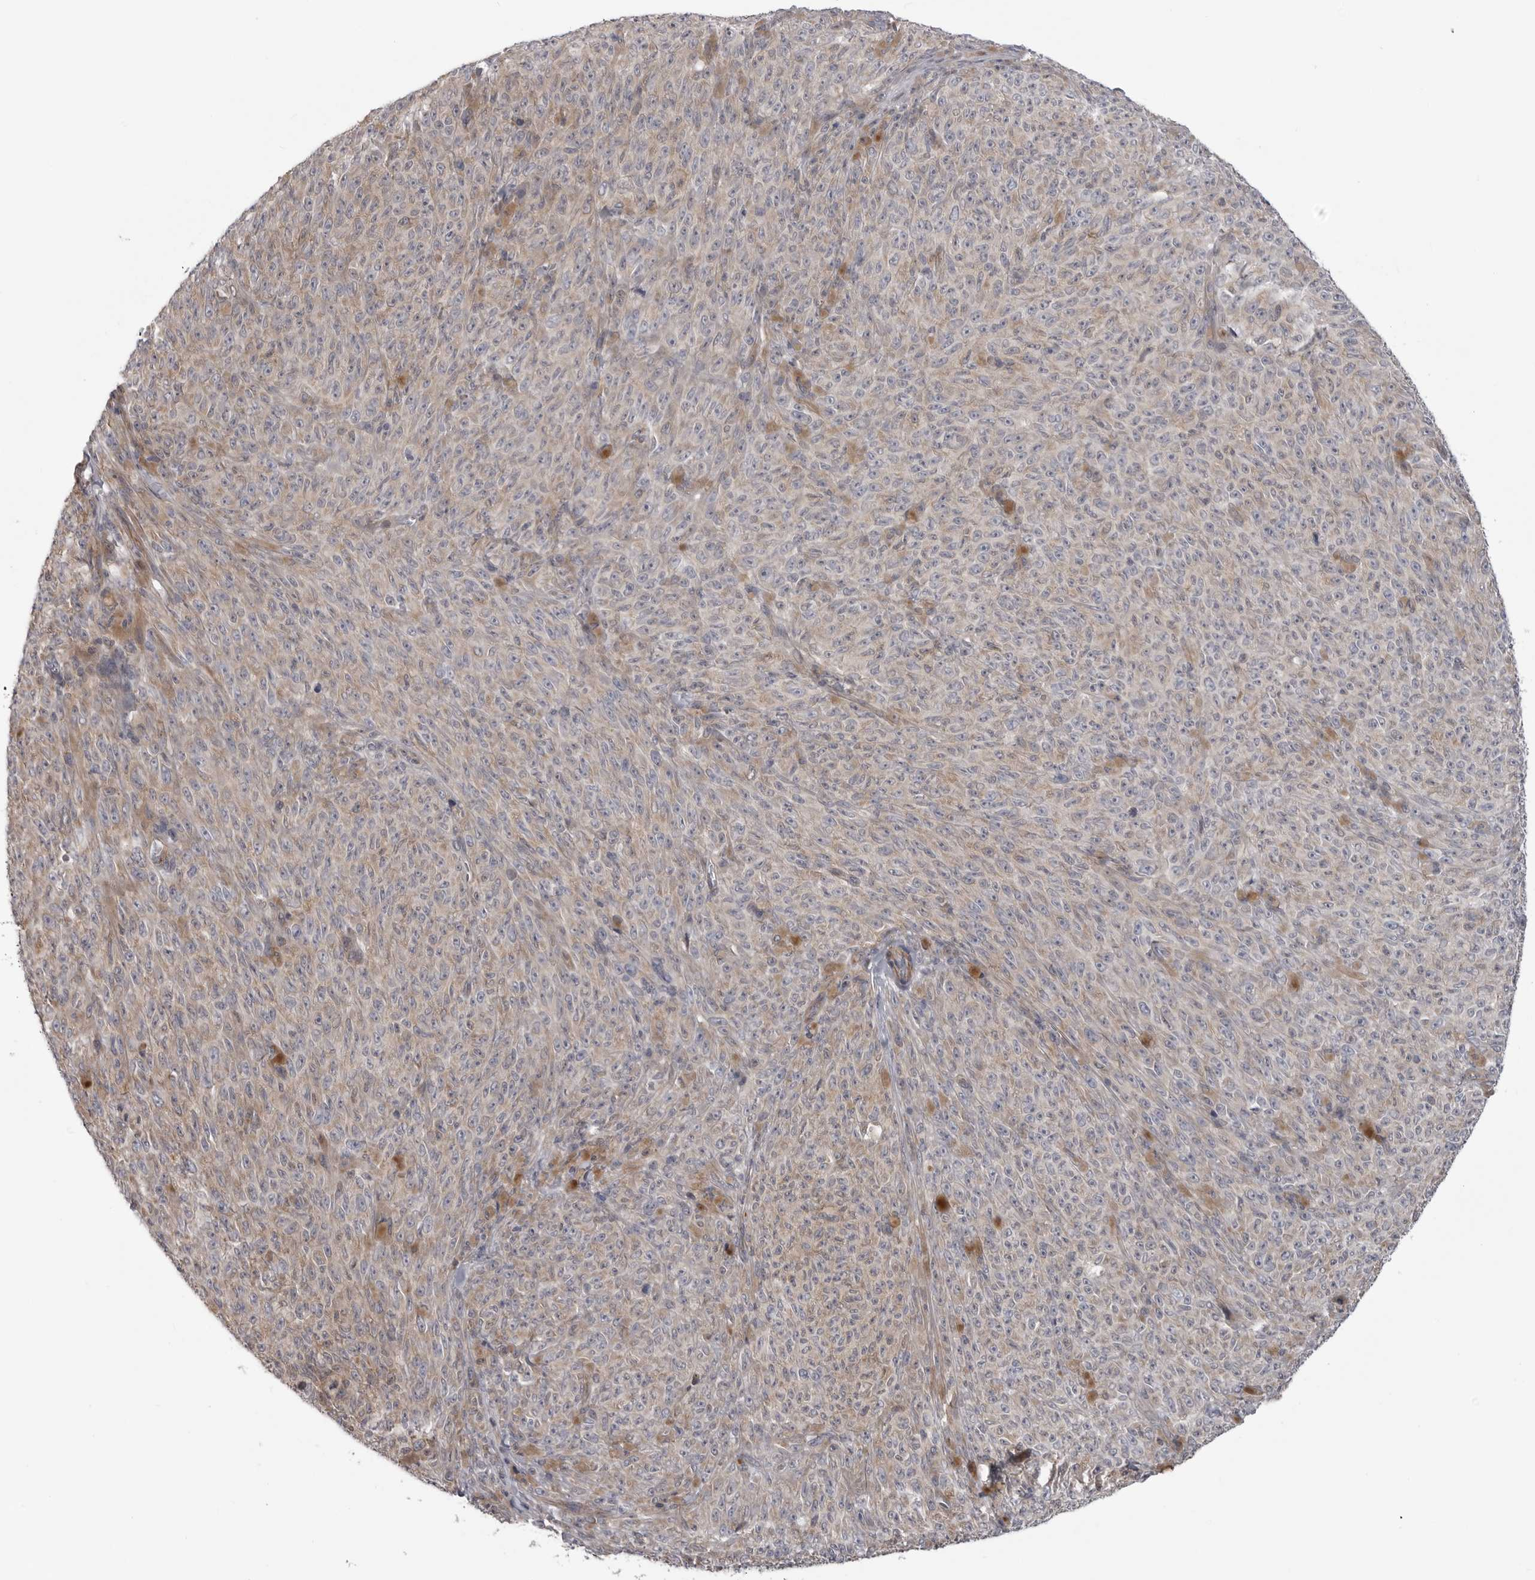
{"staining": {"intensity": "weak", "quantity": "25%-75%", "location": "cytoplasmic/membranous"}, "tissue": "melanoma", "cell_type": "Tumor cells", "image_type": "cancer", "snomed": [{"axis": "morphology", "description": "Malignant melanoma, NOS"}, {"axis": "topography", "description": "Skin"}], "caption": "Immunohistochemical staining of human melanoma shows low levels of weak cytoplasmic/membranous protein expression in approximately 25%-75% of tumor cells.", "gene": "SCP2", "patient": {"sex": "female", "age": 82}}